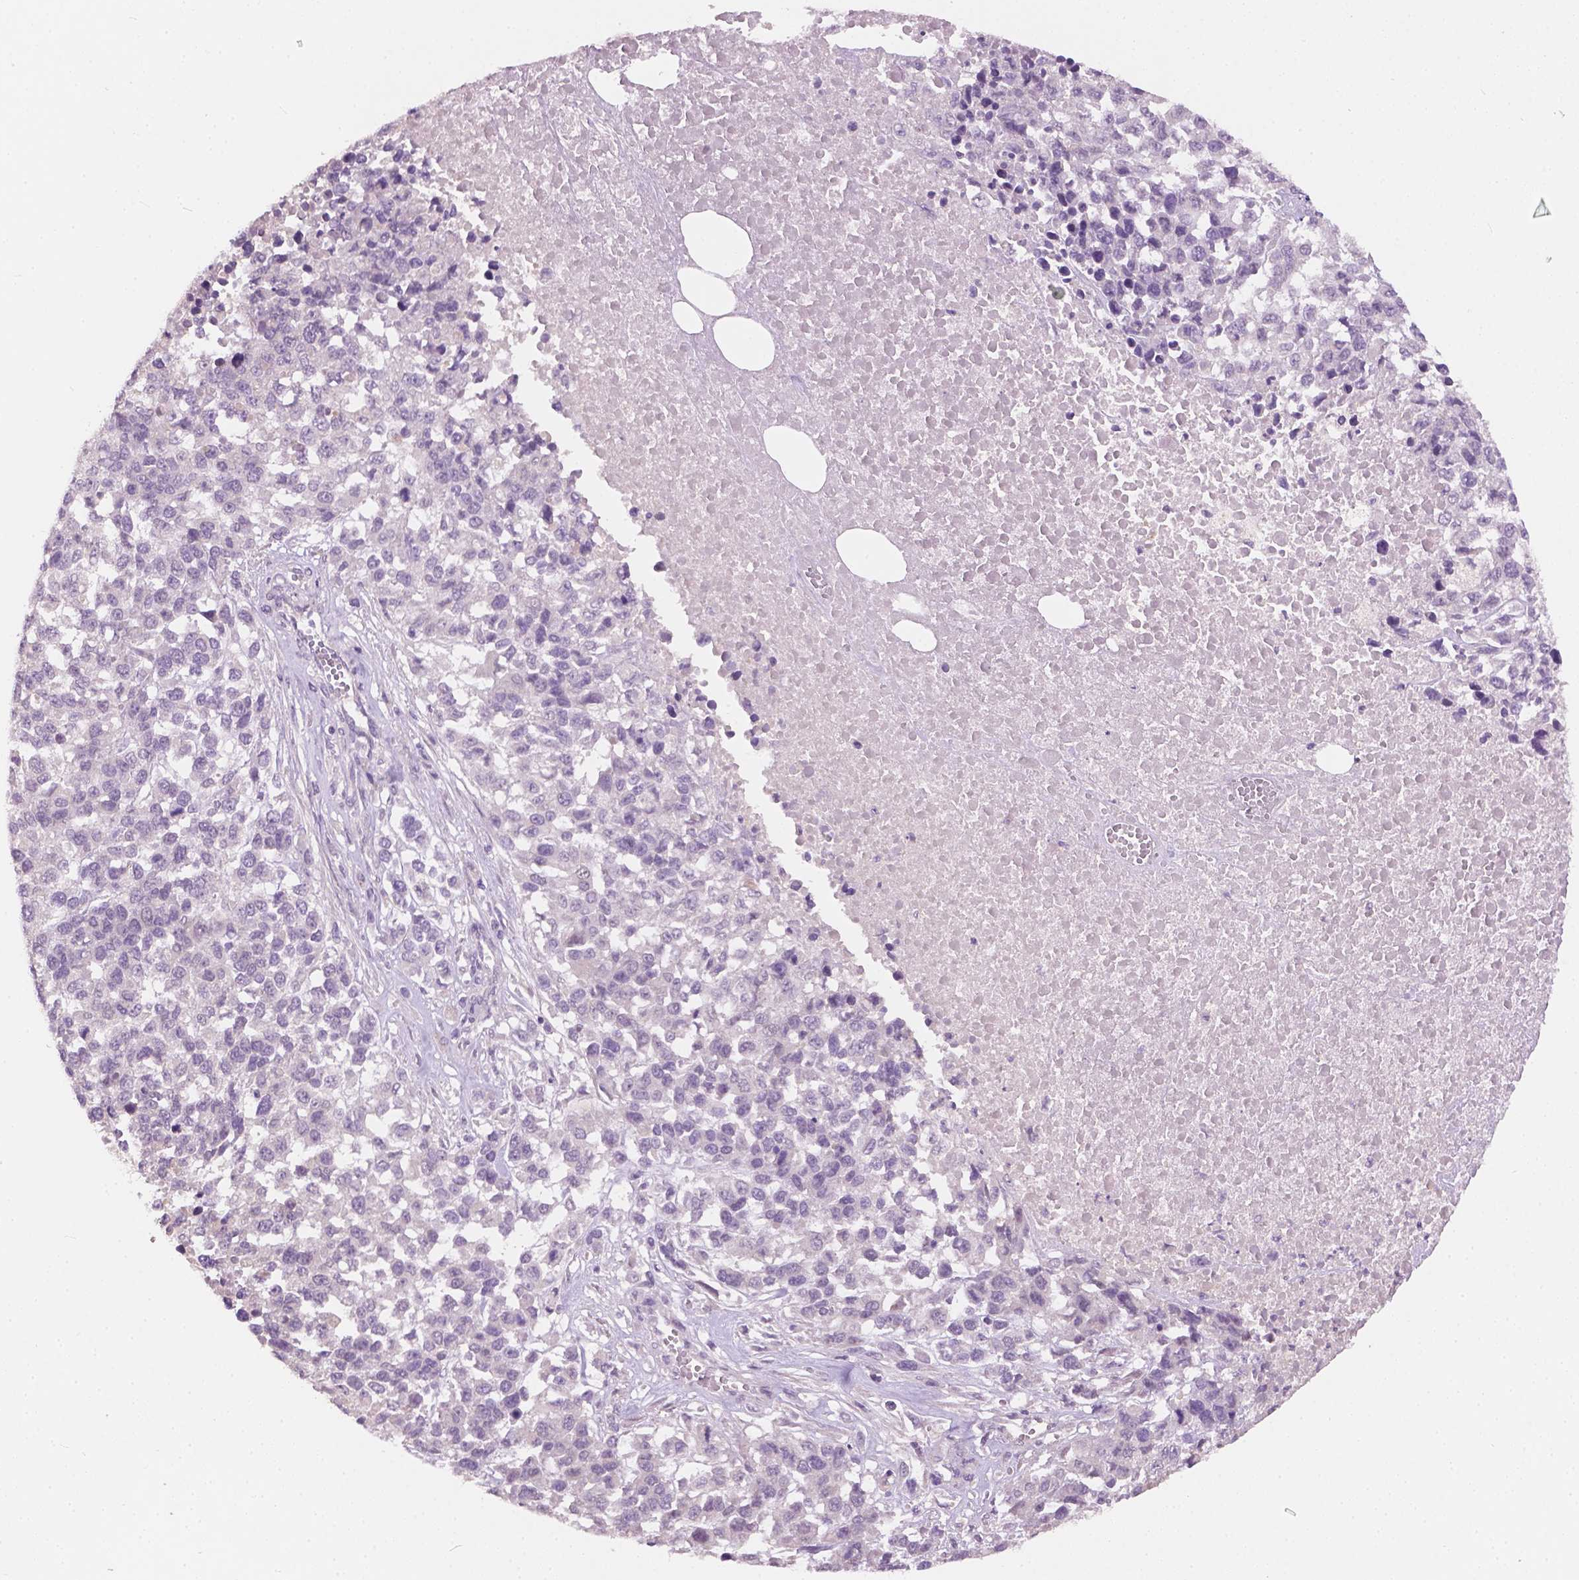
{"staining": {"intensity": "negative", "quantity": "none", "location": "none"}, "tissue": "melanoma", "cell_type": "Tumor cells", "image_type": "cancer", "snomed": [{"axis": "morphology", "description": "Malignant melanoma, Metastatic site"}, {"axis": "topography", "description": "Skin"}], "caption": "This is a photomicrograph of immunohistochemistry (IHC) staining of malignant melanoma (metastatic site), which shows no positivity in tumor cells.", "gene": "KRT17", "patient": {"sex": "male", "age": 84}}